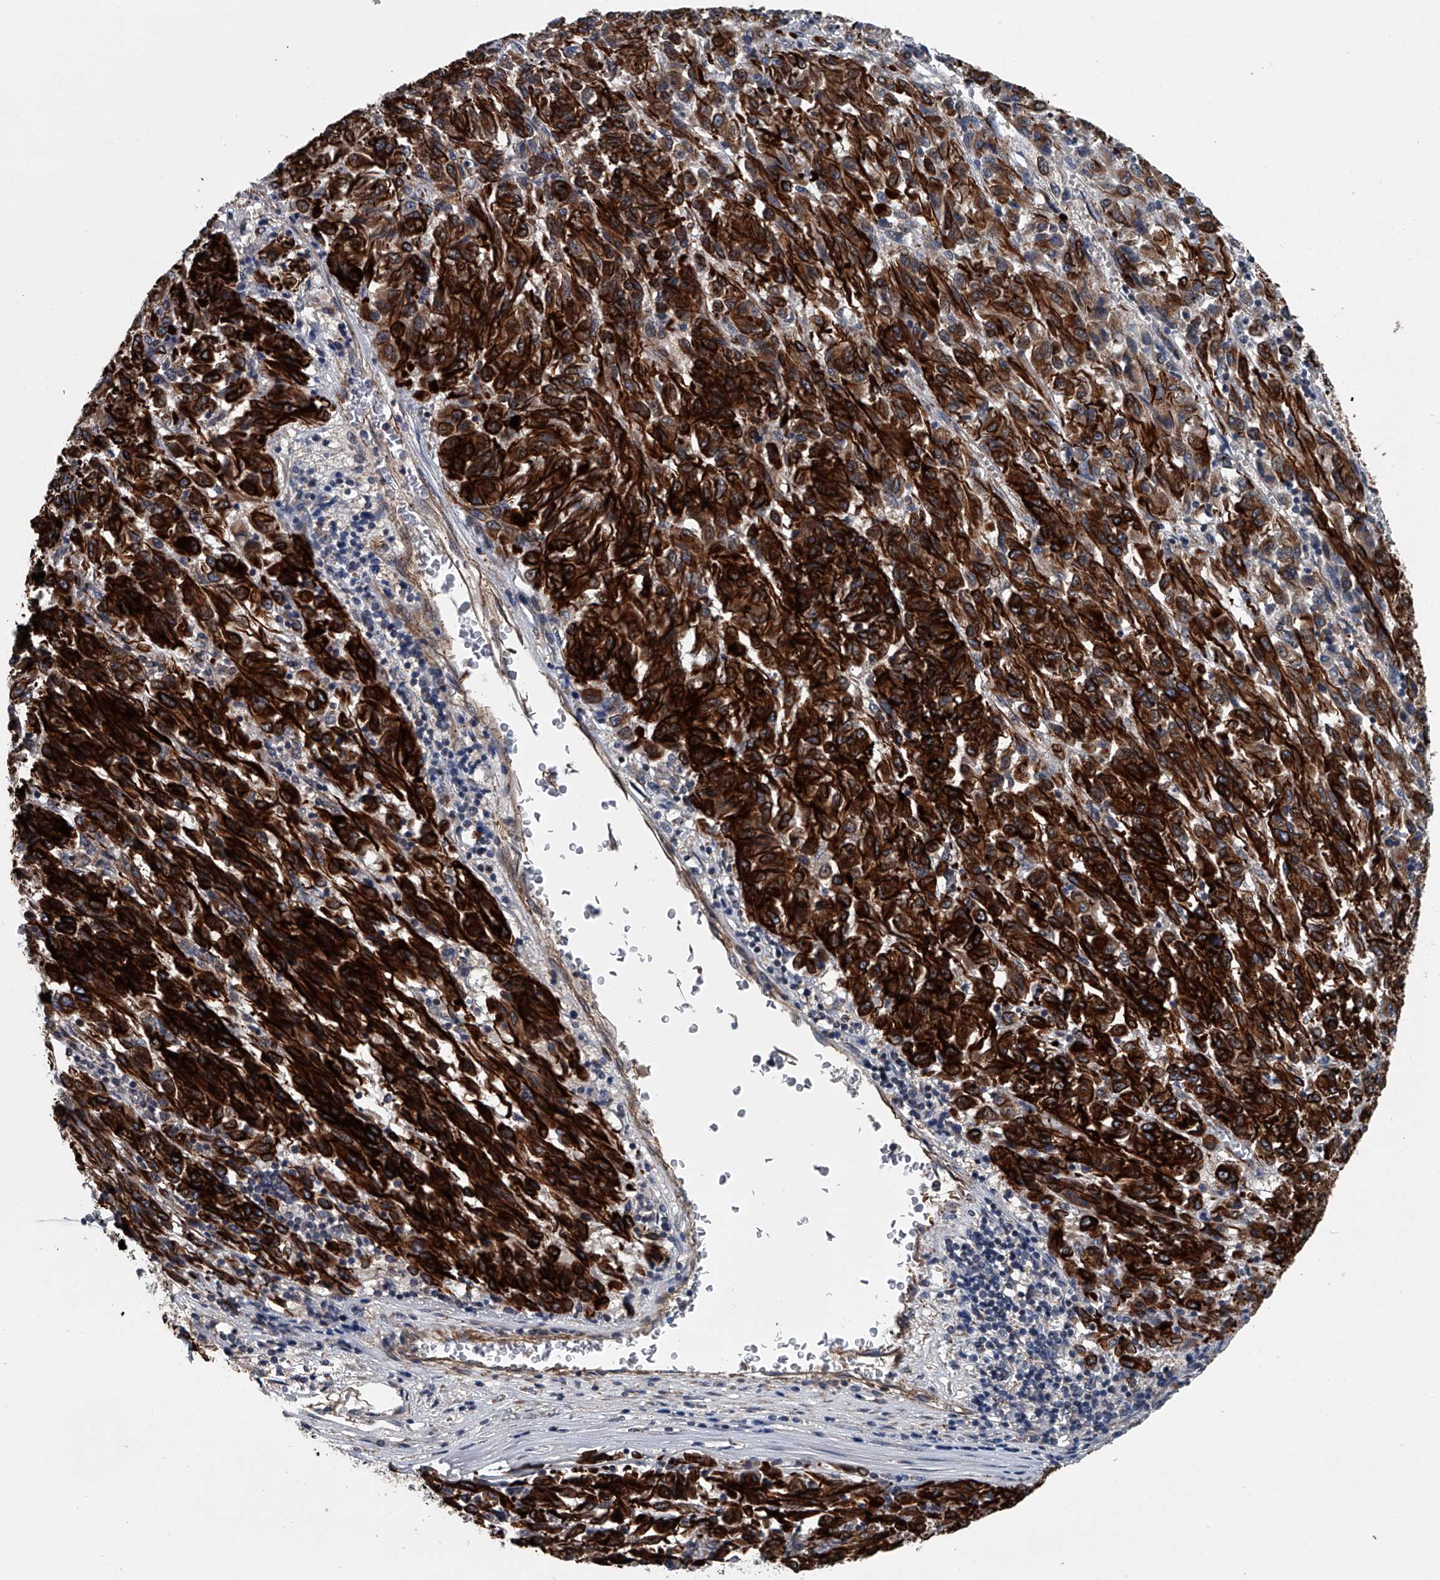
{"staining": {"intensity": "strong", "quantity": ">75%", "location": "cytoplasmic/membranous"}, "tissue": "melanoma", "cell_type": "Tumor cells", "image_type": "cancer", "snomed": [{"axis": "morphology", "description": "Malignant melanoma, Metastatic site"}, {"axis": "topography", "description": "Lung"}], "caption": "Immunohistochemistry (DAB (3,3'-diaminobenzidine)) staining of human malignant melanoma (metastatic site) reveals strong cytoplasmic/membranous protein staining in approximately >75% of tumor cells. Nuclei are stained in blue.", "gene": "LDLRAD2", "patient": {"sex": "male", "age": 64}}